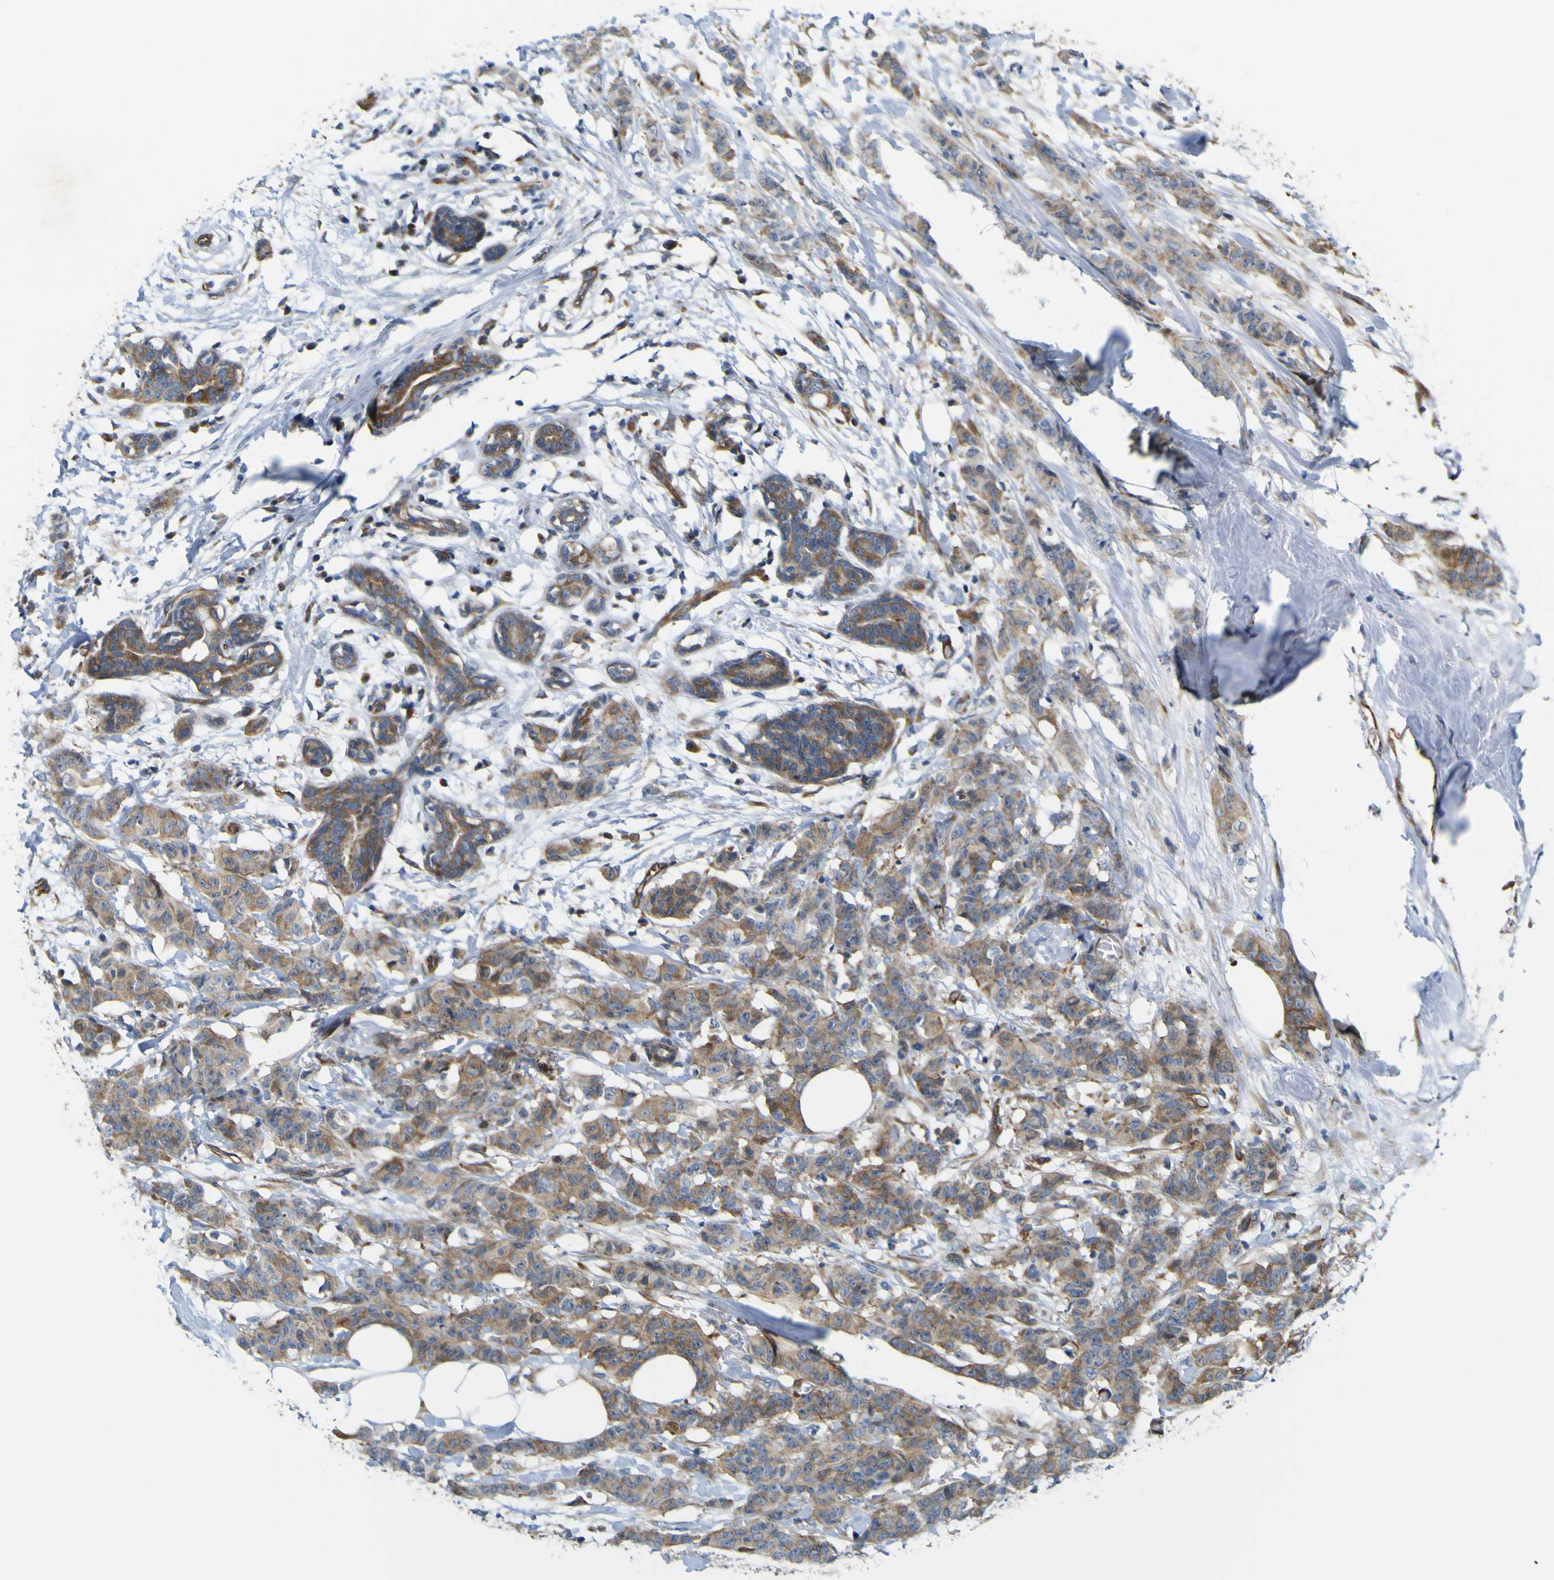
{"staining": {"intensity": "moderate", "quantity": ">75%", "location": "cytoplasmic/membranous"}, "tissue": "breast cancer", "cell_type": "Tumor cells", "image_type": "cancer", "snomed": [{"axis": "morphology", "description": "Normal tissue, NOS"}, {"axis": "morphology", "description": "Duct carcinoma"}, {"axis": "topography", "description": "Breast"}], "caption": "Moderate cytoplasmic/membranous staining for a protein is identified in about >75% of tumor cells of breast invasive ductal carcinoma using IHC.", "gene": "JPH1", "patient": {"sex": "female", "age": 40}}